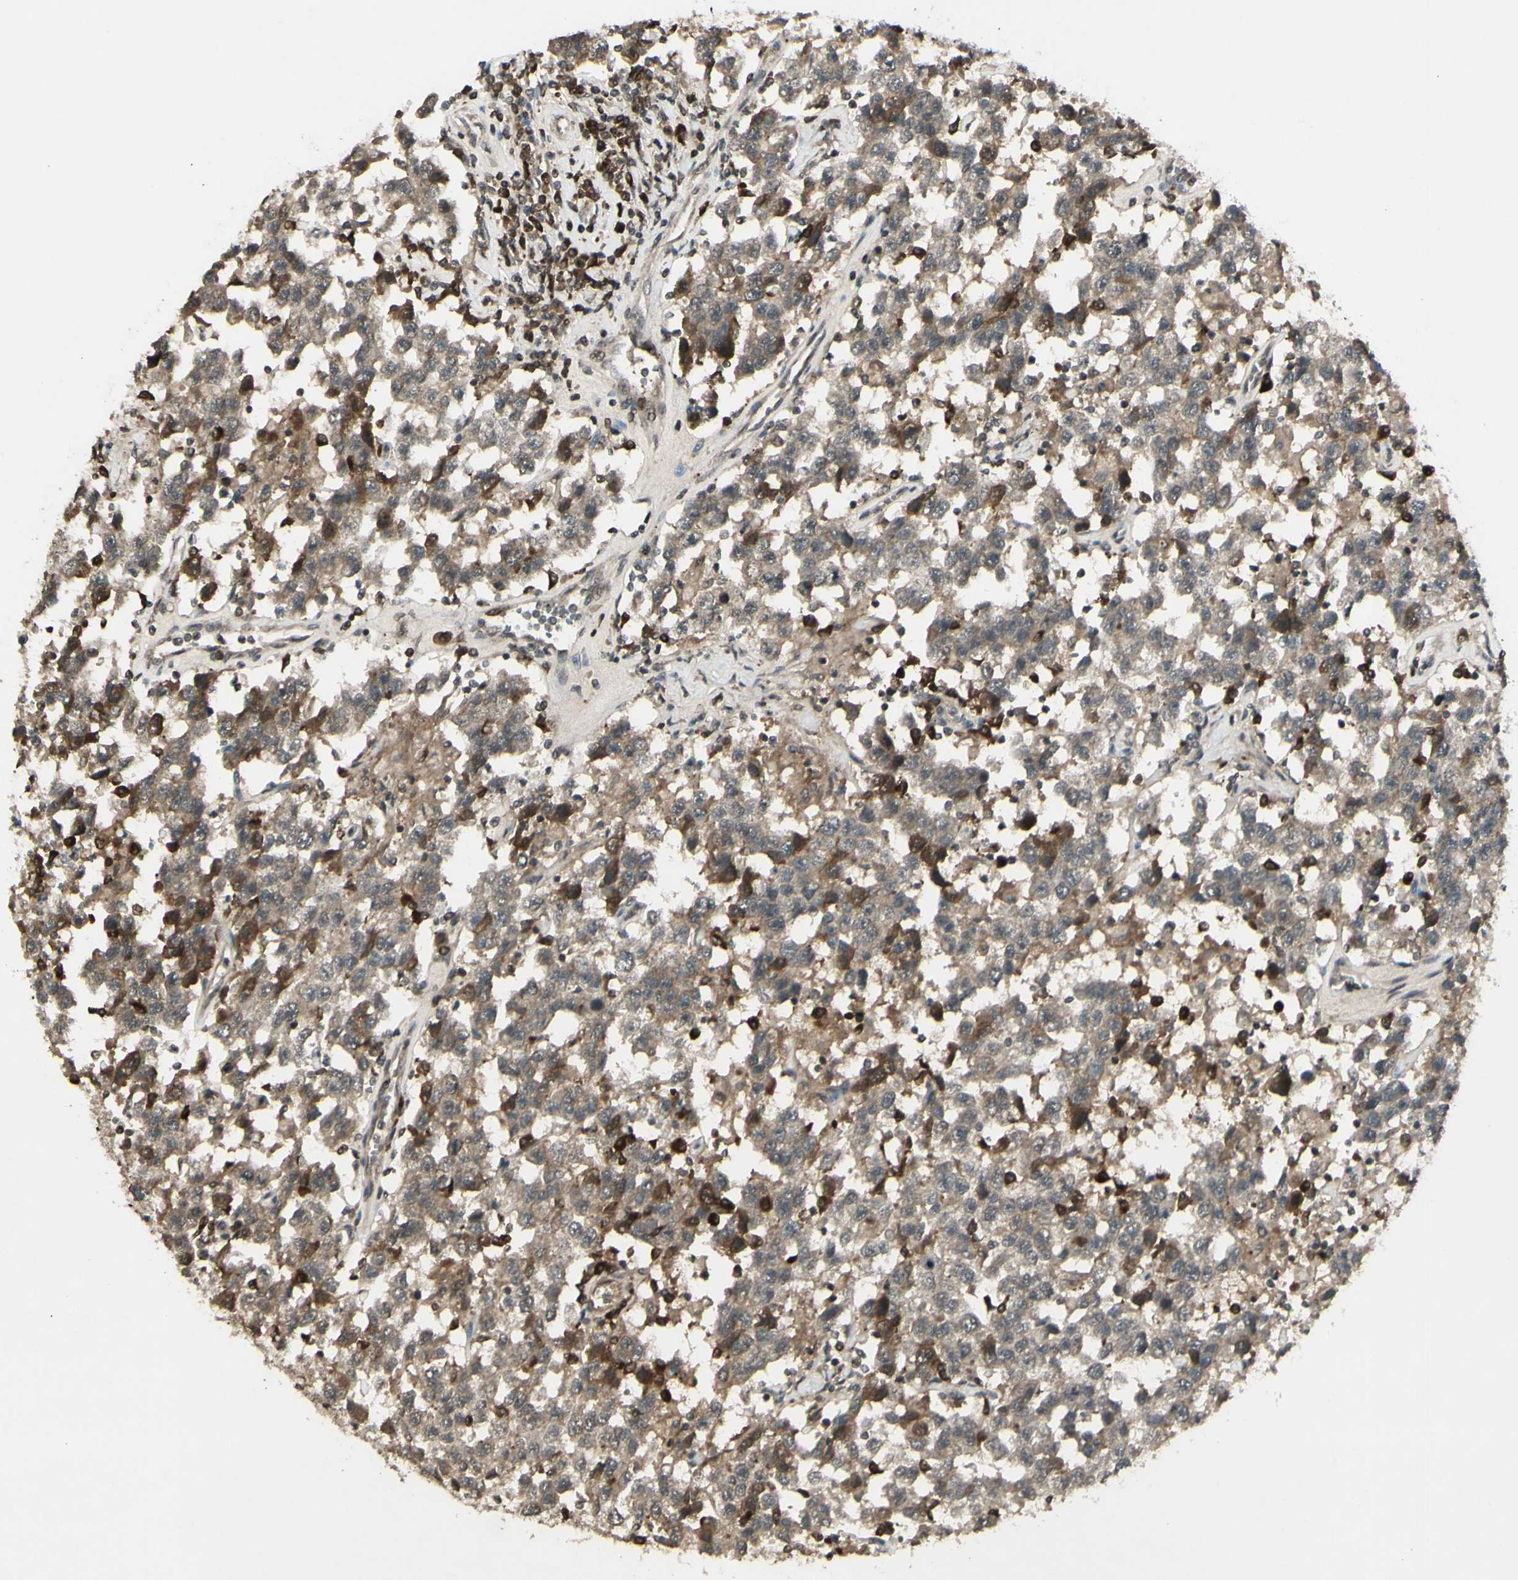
{"staining": {"intensity": "weak", "quantity": ">75%", "location": "cytoplasmic/membranous"}, "tissue": "testis cancer", "cell_type": "Tumor cells", "image_type": "cancer", "snomed": [{"axis": "morphology", "description": "Seminoma, NOS"}, {"axis": "topography", "description": "Testis"}], "caption": "Weak cytoplasmic/membranous positivity for a protein is seen in about >75% of tumor cells of testis cancer (seminoma) using immunohistochemistry.", "gene": "BLNK", "patient": {"sex": "male", "age": 41}}